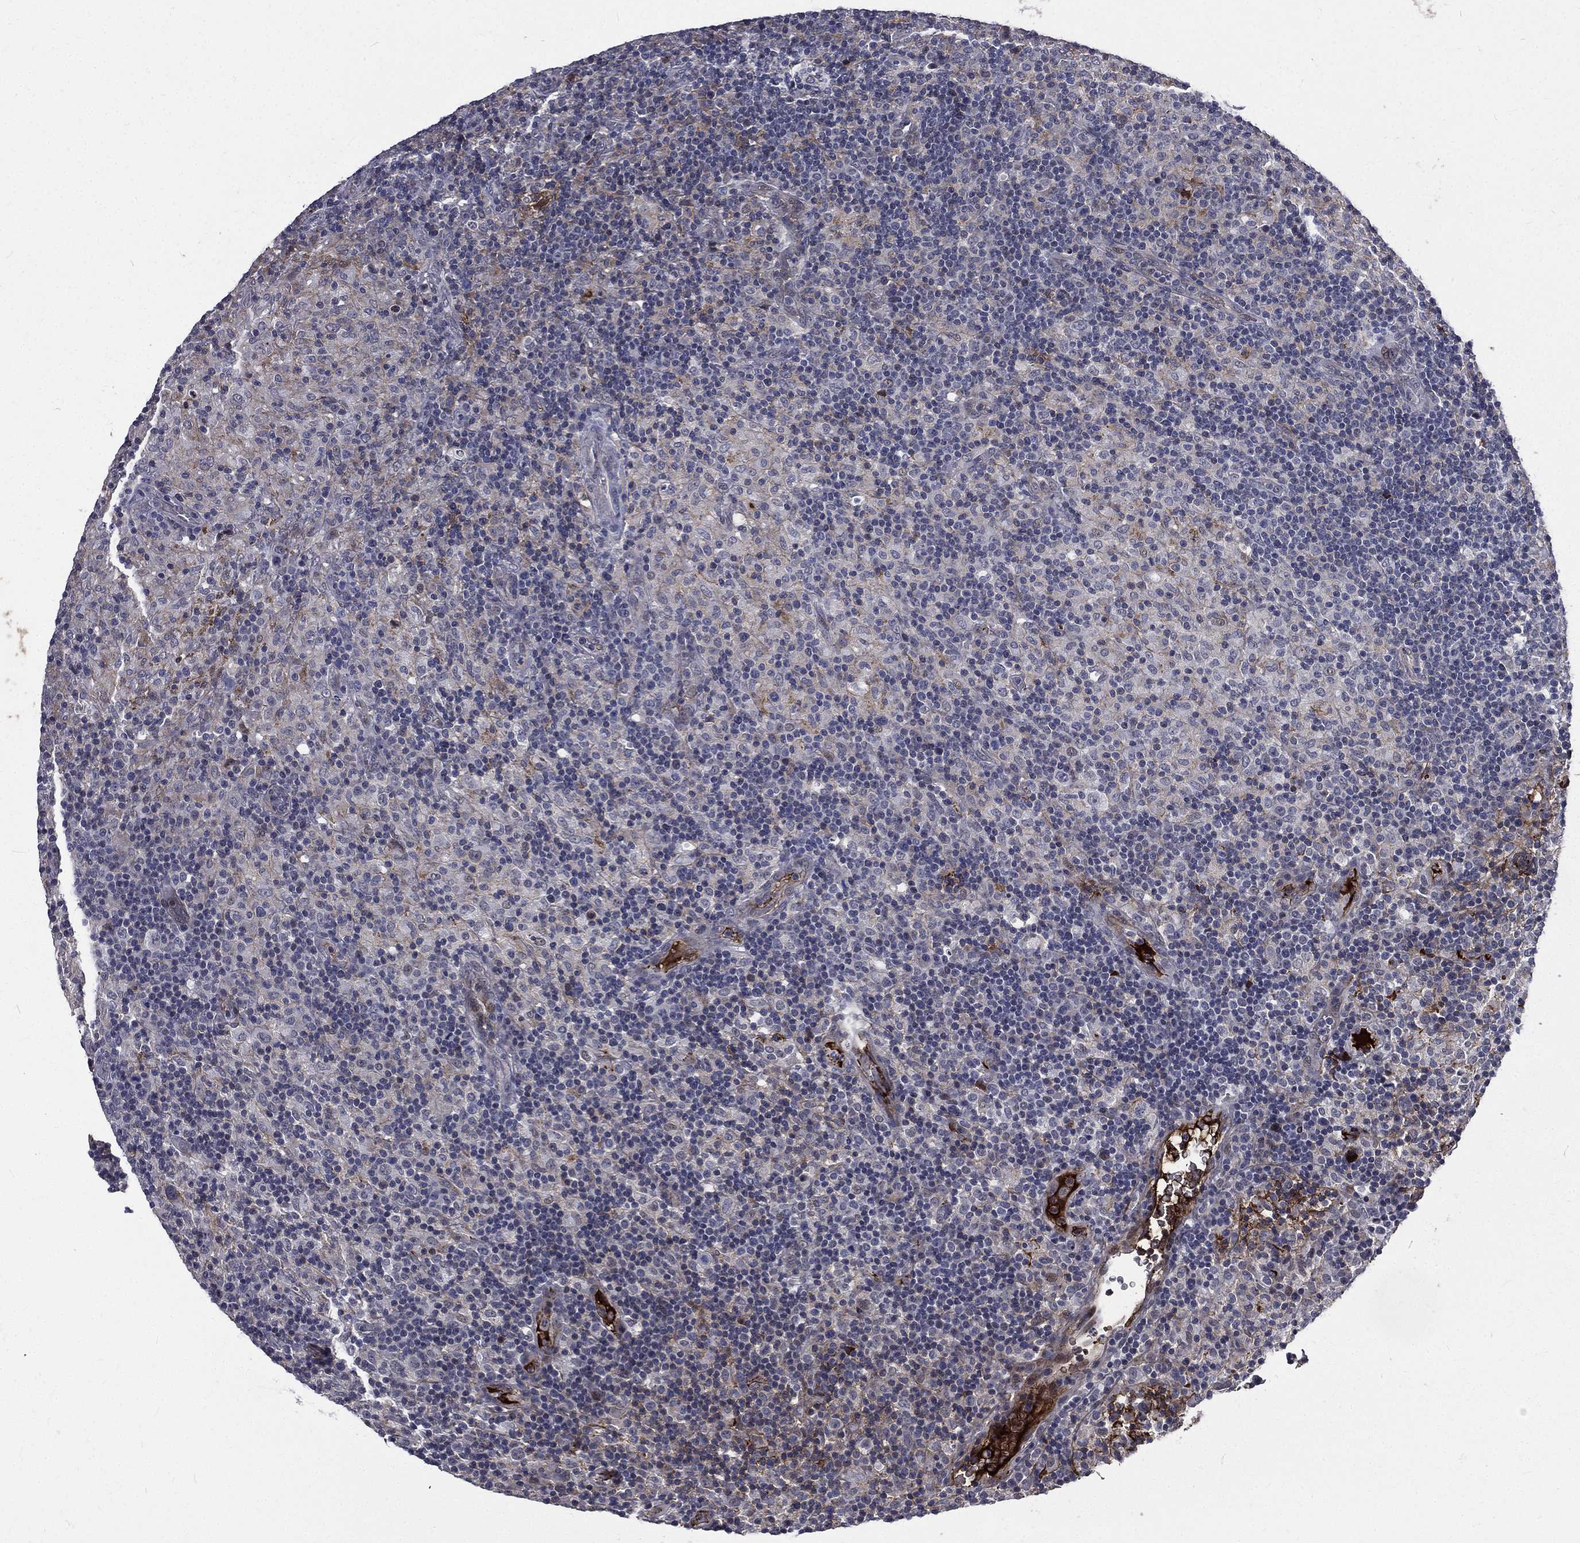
{"staining": {"intensity": "negative", "quantity": "none", "location": "none"}, "tissue": "lymphoma", "cell_type": "Tumor cells", "image_type": "cancer", "snomed": [{"axis": "morphology", "description": "Hodgkin's disease, NOS"}, {"axis": "topography", "description": "Lymph node"}], "caption": "Immunohistochemical staining of lymphoma displays no significant positivity in tumor cells.", "gene": "FGG", "patient": {"sex": "male", "age": 70}}